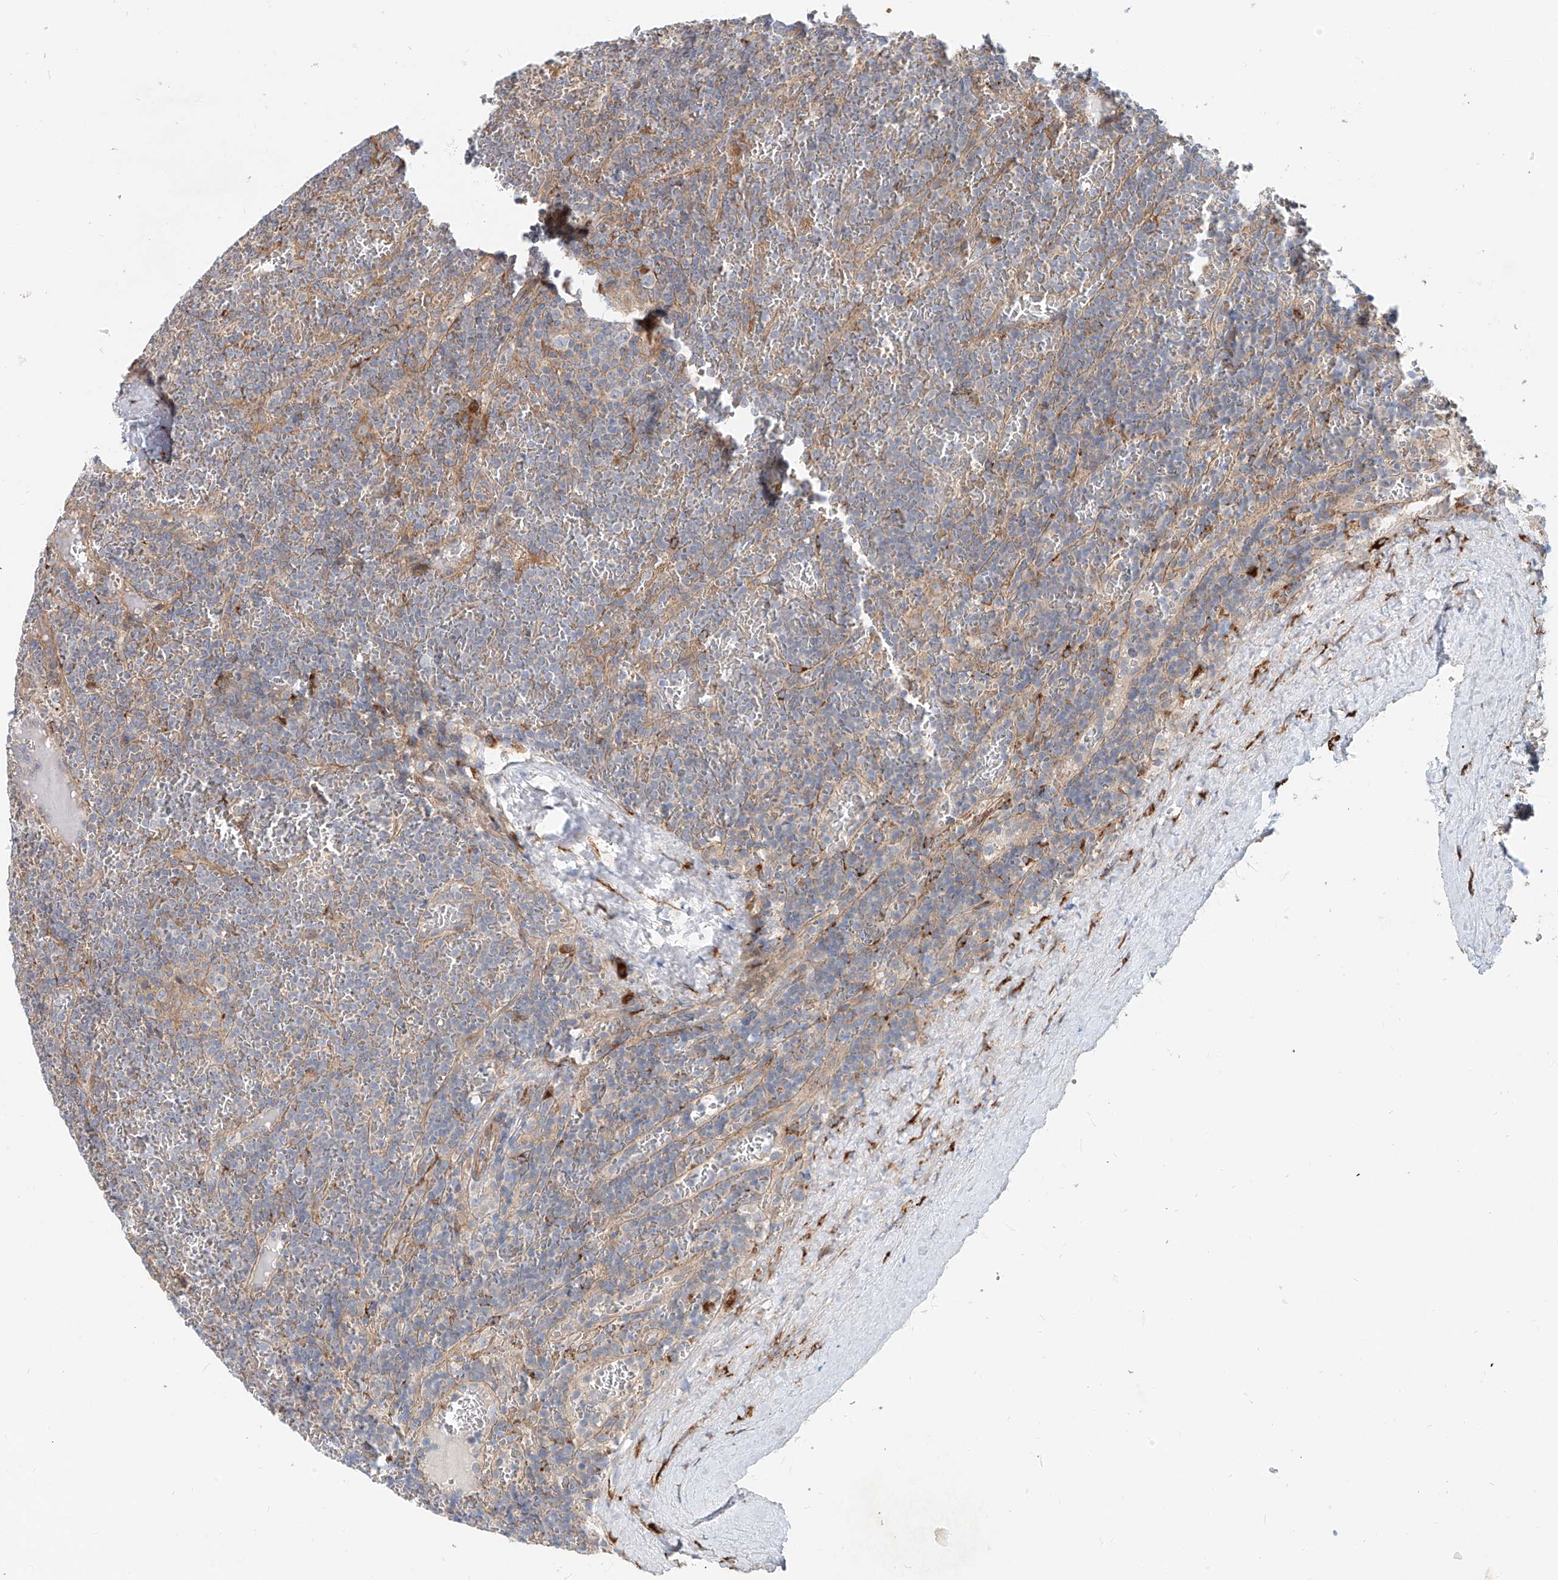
{"staining": {"intensity": "weak", "quantity": "<25%", "location": "cytoplasmic/membranous"}, "tissue": "lymphoma", "cell_type": "Tumor cells", "image_type": "cancer", "snomed": [{"axis": "morphology", "description": "Malignant lymphoma, non-Hodgkin's type, Low grade"}, {"axis": "topography", "description": "Spleen"}], "caption": "This is an immunohistochemistry (IHC) image of human lymphoma. There is no expression in tumor cells.", "gene": "SNAP29", "patient": {"sex": "female", "age": 19}}